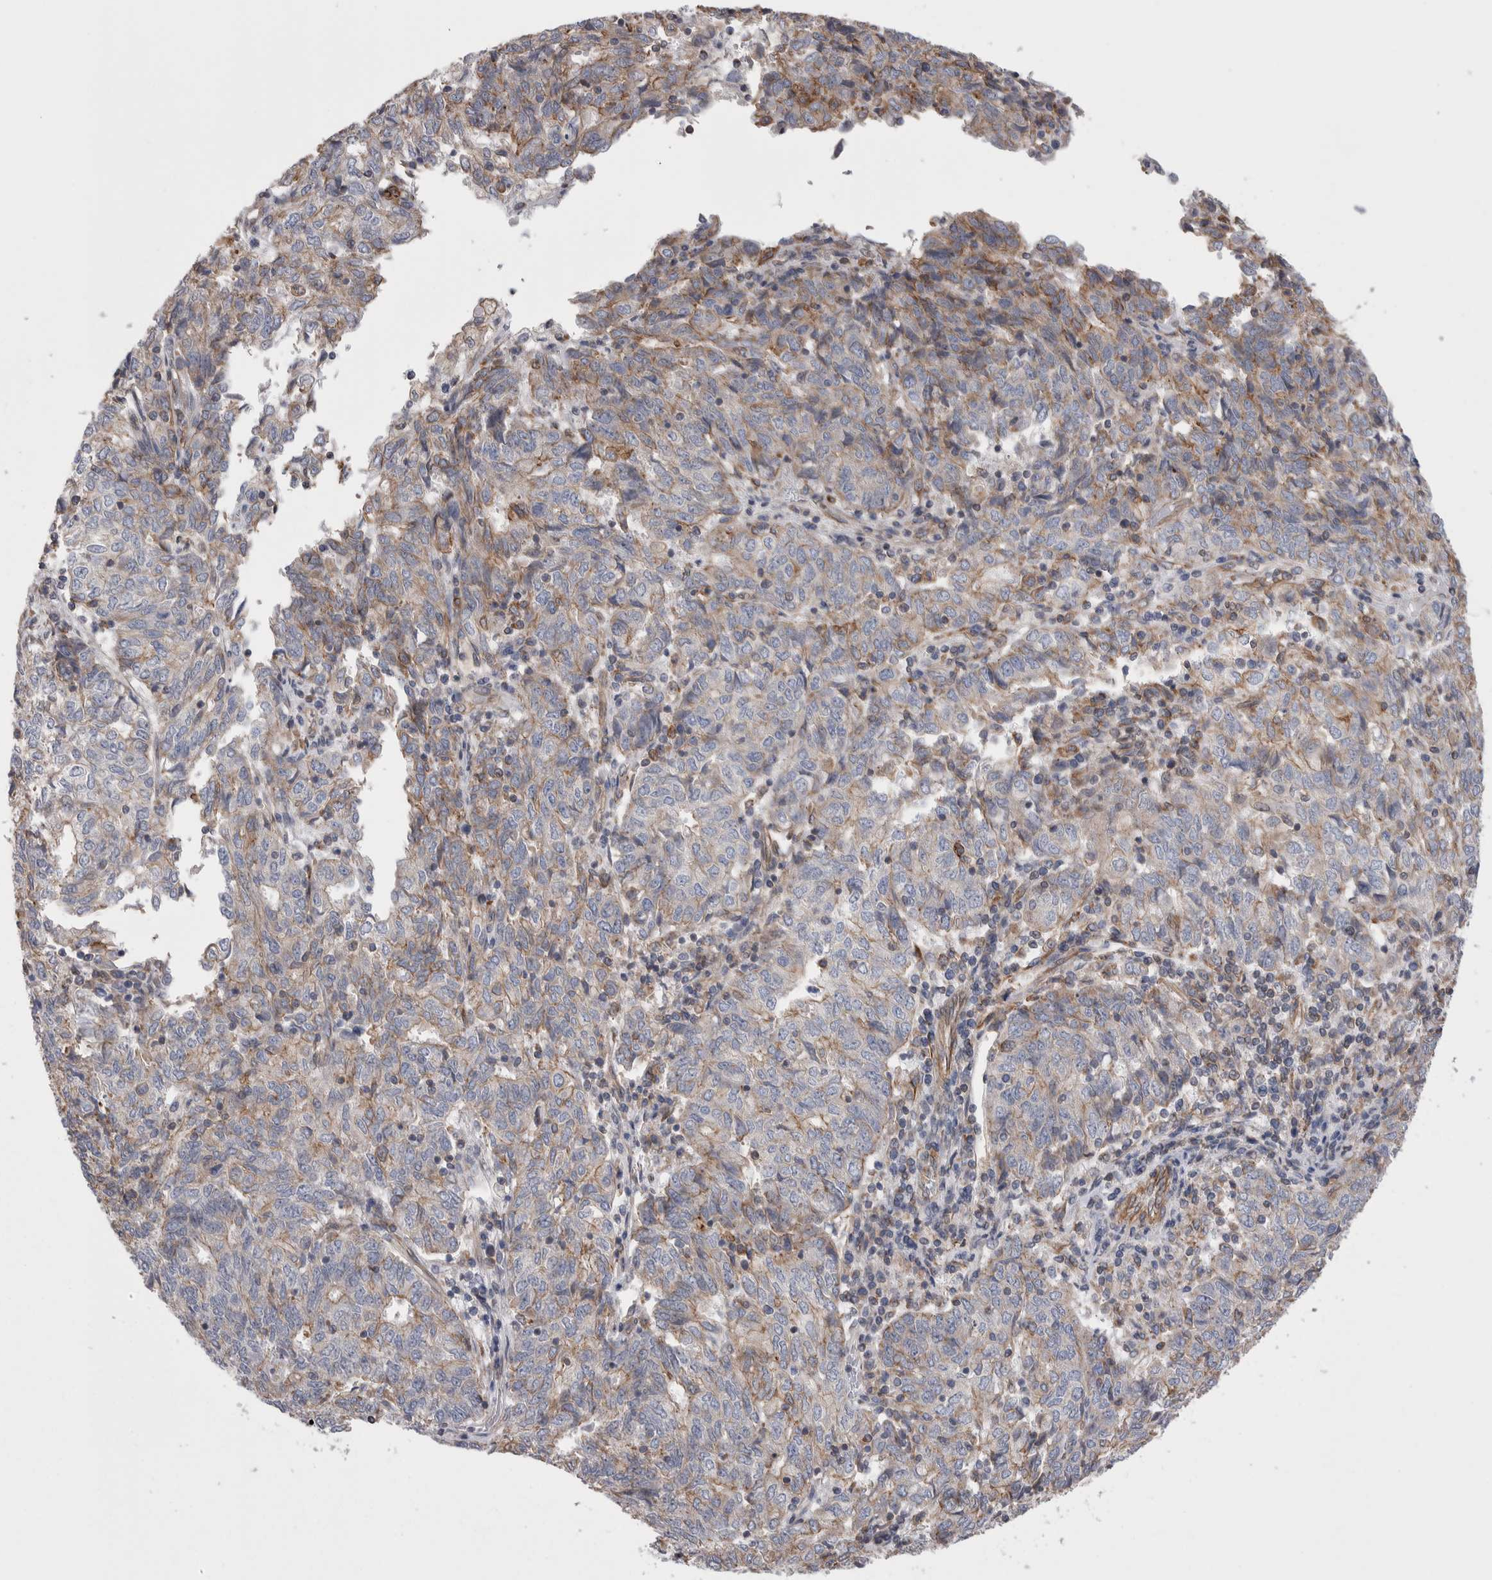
{"staining": {"intensity": "moderate", "quantity": "25%-75%", "location": "cytoplasmic/membranous"}, "tissue": "endometrial cancer", "cell_type": "Tumor cells", "image_type": "cancer", "snomed": [{"axis": "morphology", "description": "Adenocarcinoma, NOS"}, {"axis": "topography", "description": "Endometrium"}], "caption": "The micrograph shows a brown stain indicating the presence of a protein in the cytoplasmic/membranous of tumor cells in endometrial cancer (adenocarcinoma). (Stains: DAB (3,3'-diaminobenzidine) in brown, nuclei in blue, Microscopy: brightfield microscopy at high magnification).", "gene": "KIF12", "patient": {"sex": "female", "age": 80}}